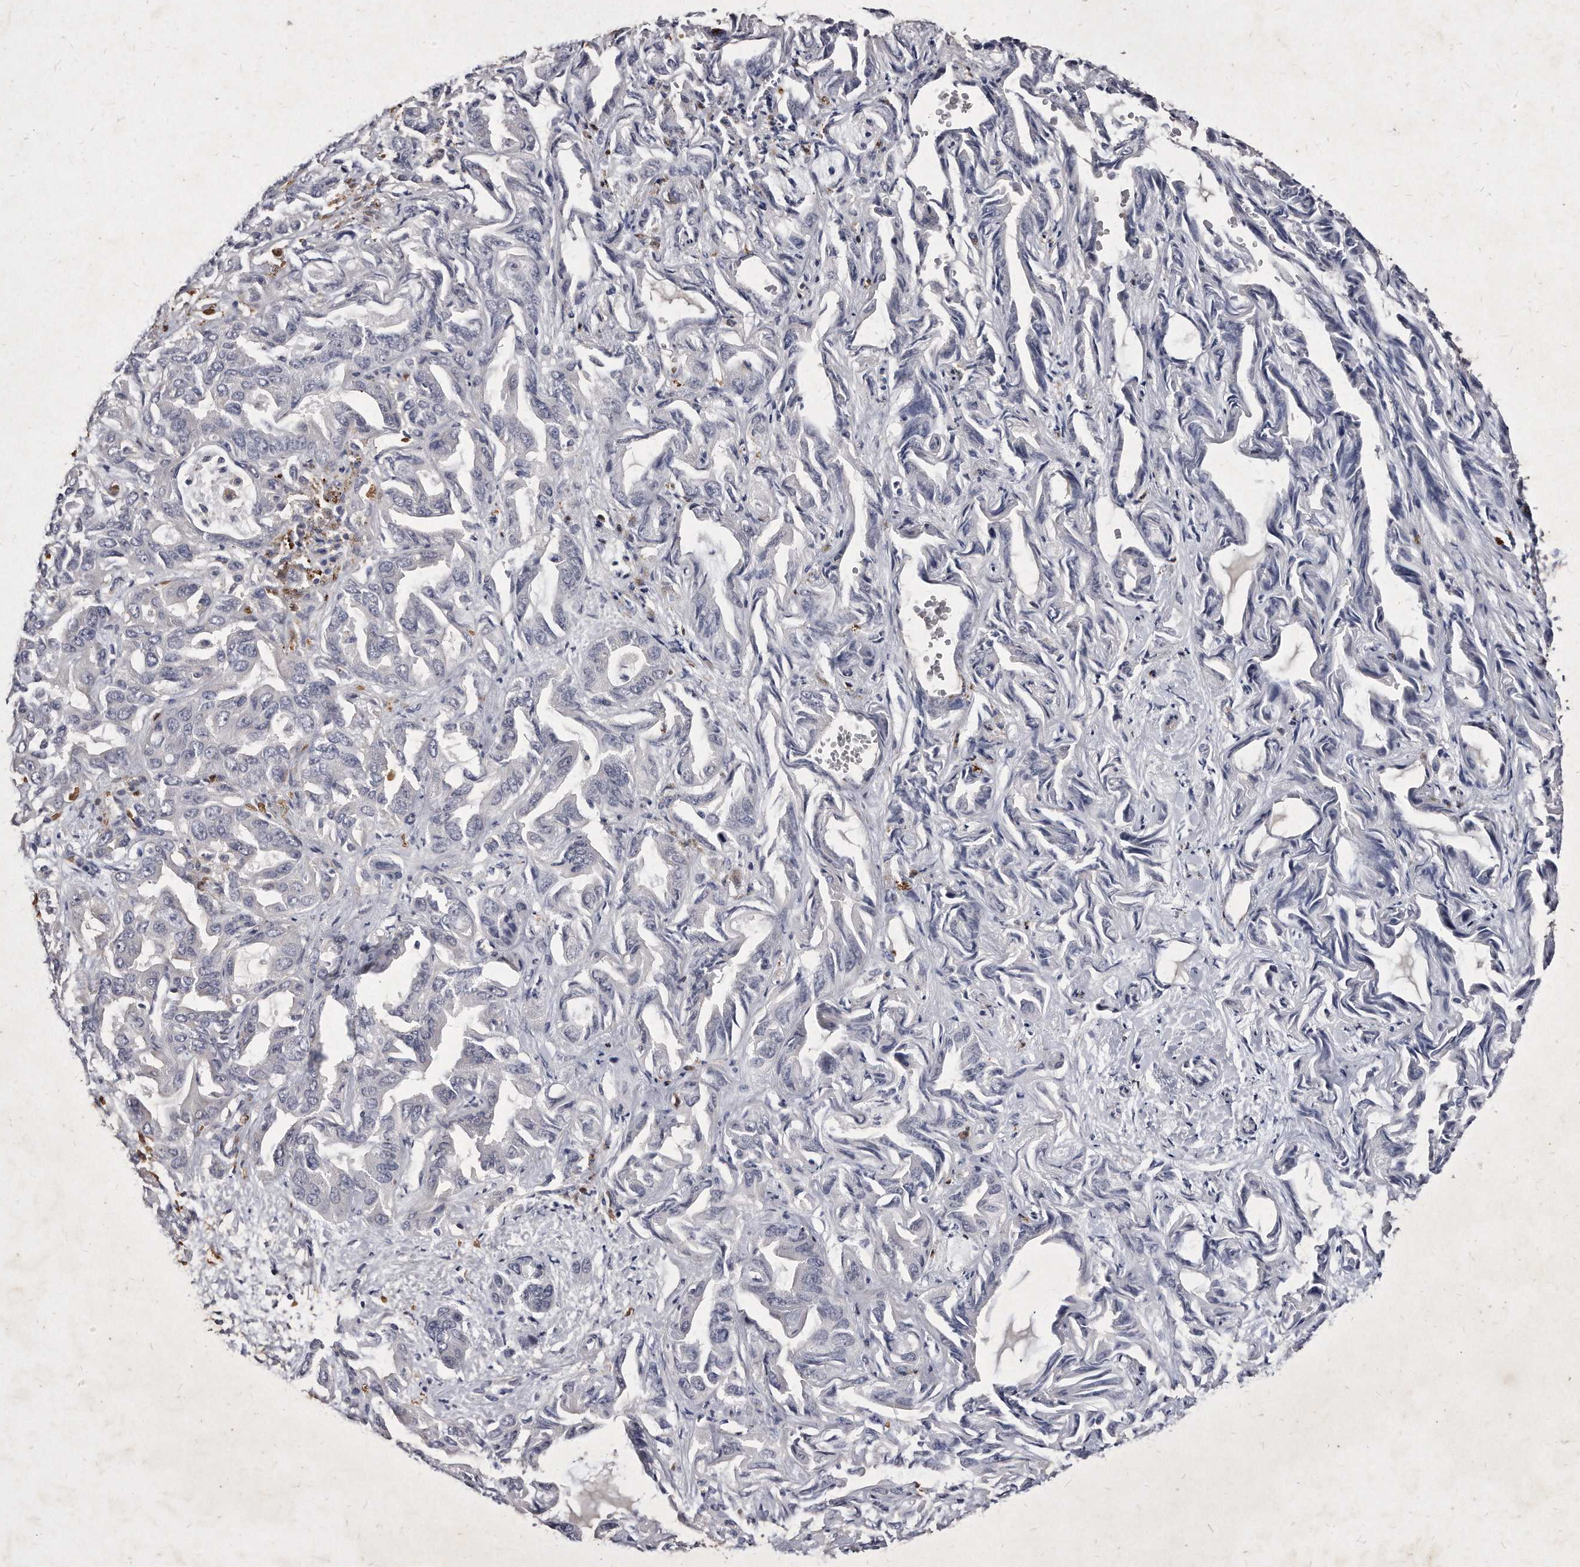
{"staining": {"intensity": "negative", "quantity": "none", "location": "none"}, "tissue": "liver cancer", "cell_type": "Tumor cells", "image_type": "cancer", "snomed": [{"axis": "morphology", "description": "Cholangiocarcinoma"}, {"axis": "topography", "description": "Liver"}], "caption": "Immunohistochemical staining of human liver cholangiocarcinoma shows no significant positivity in tumor cells.", "gene": "KLHDC3", "patient": {"sex": "female", "age": 52}}